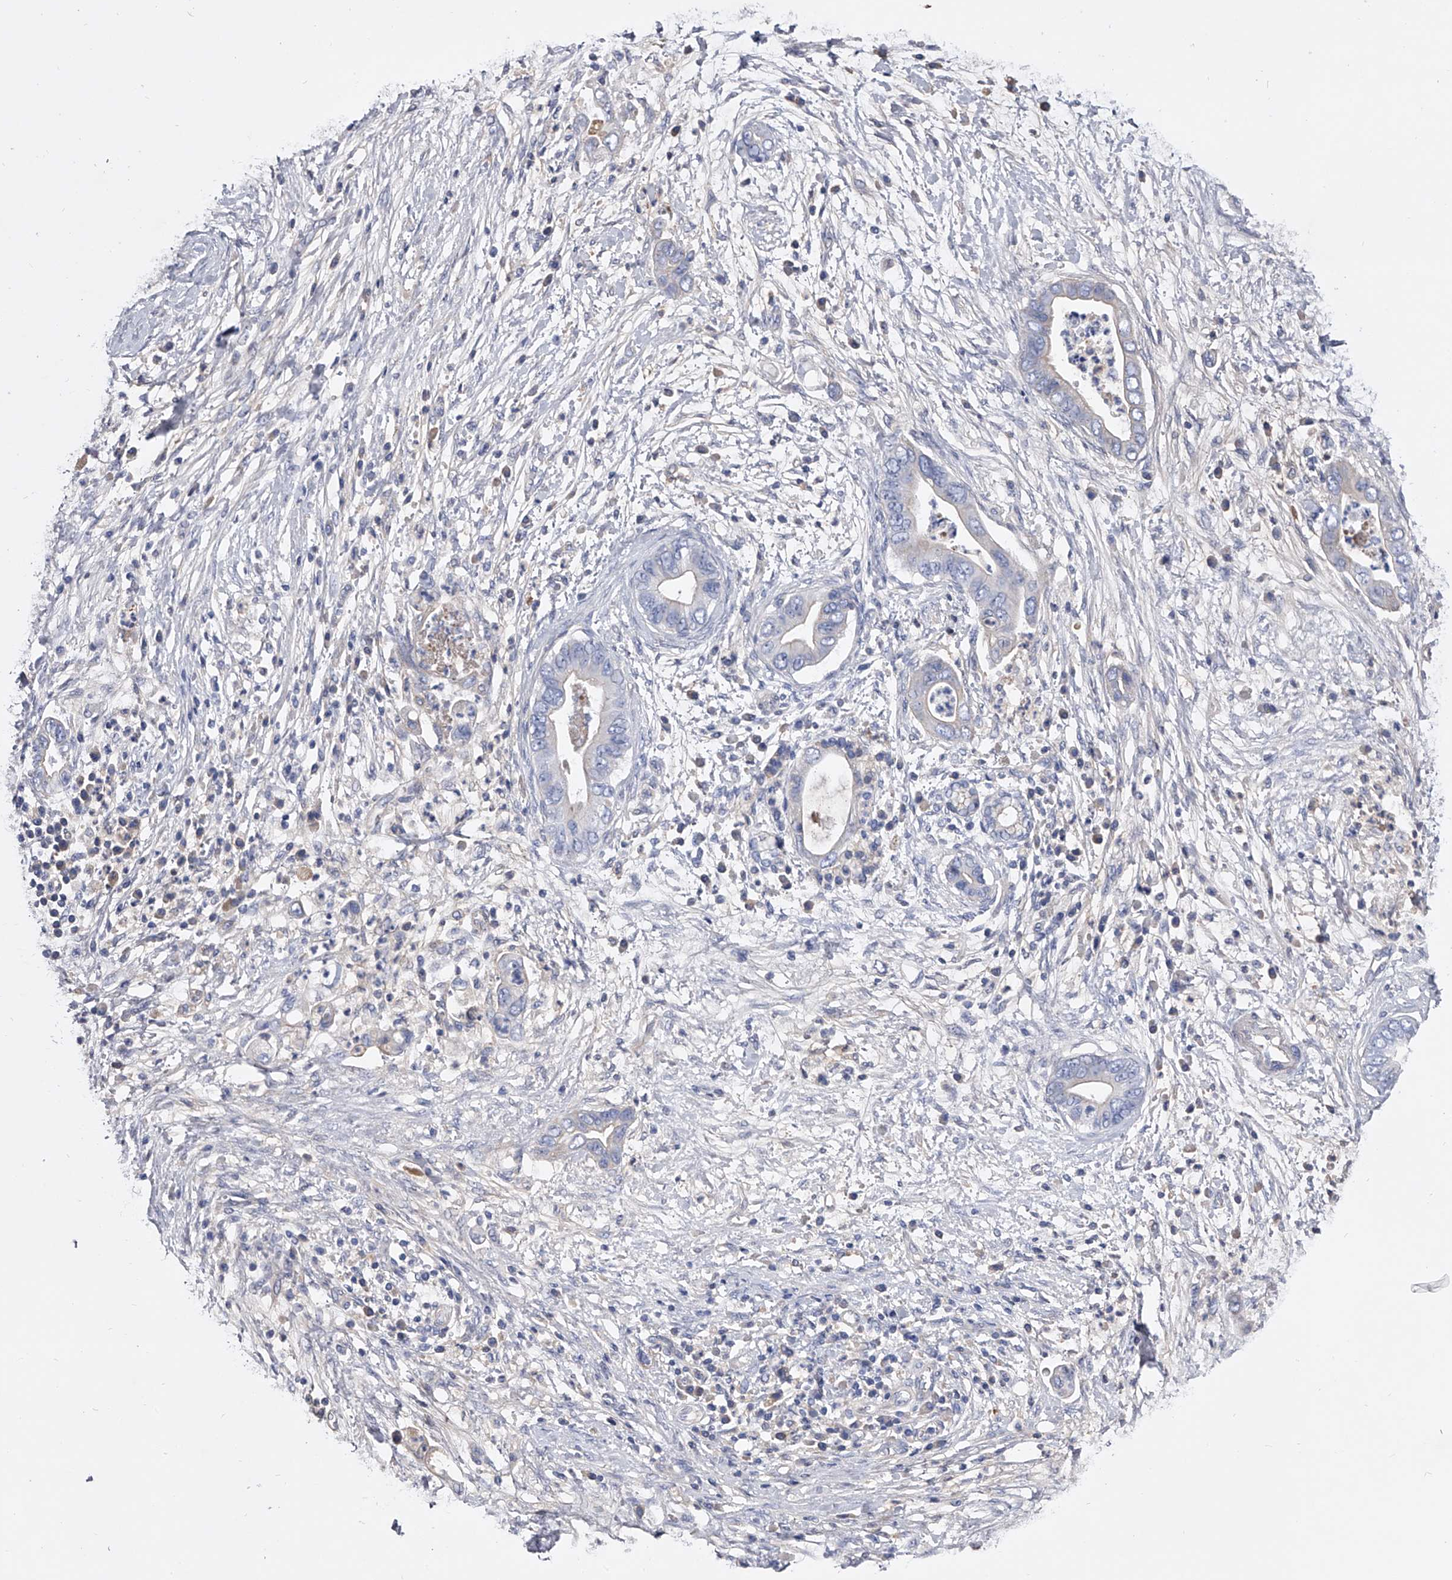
{"staining": {"intensity": "negative", "quantity": "none", "location": "none"}, "tissue": "pancreatic cancer", "cell_type": "Tumor cells", "image_type": "cancer", "snomed": [{"axis": "morphology", "description": "Adenocarcinoma, NOS"}, {"axis": "topography", "description": "Pancreas"}], "caption": "Micrograph shows no protein expression in tumor cells of pancreatic cancer tissue.", "gene": "EFCAB7", "patient": {"sex": "male", "age": 75}}